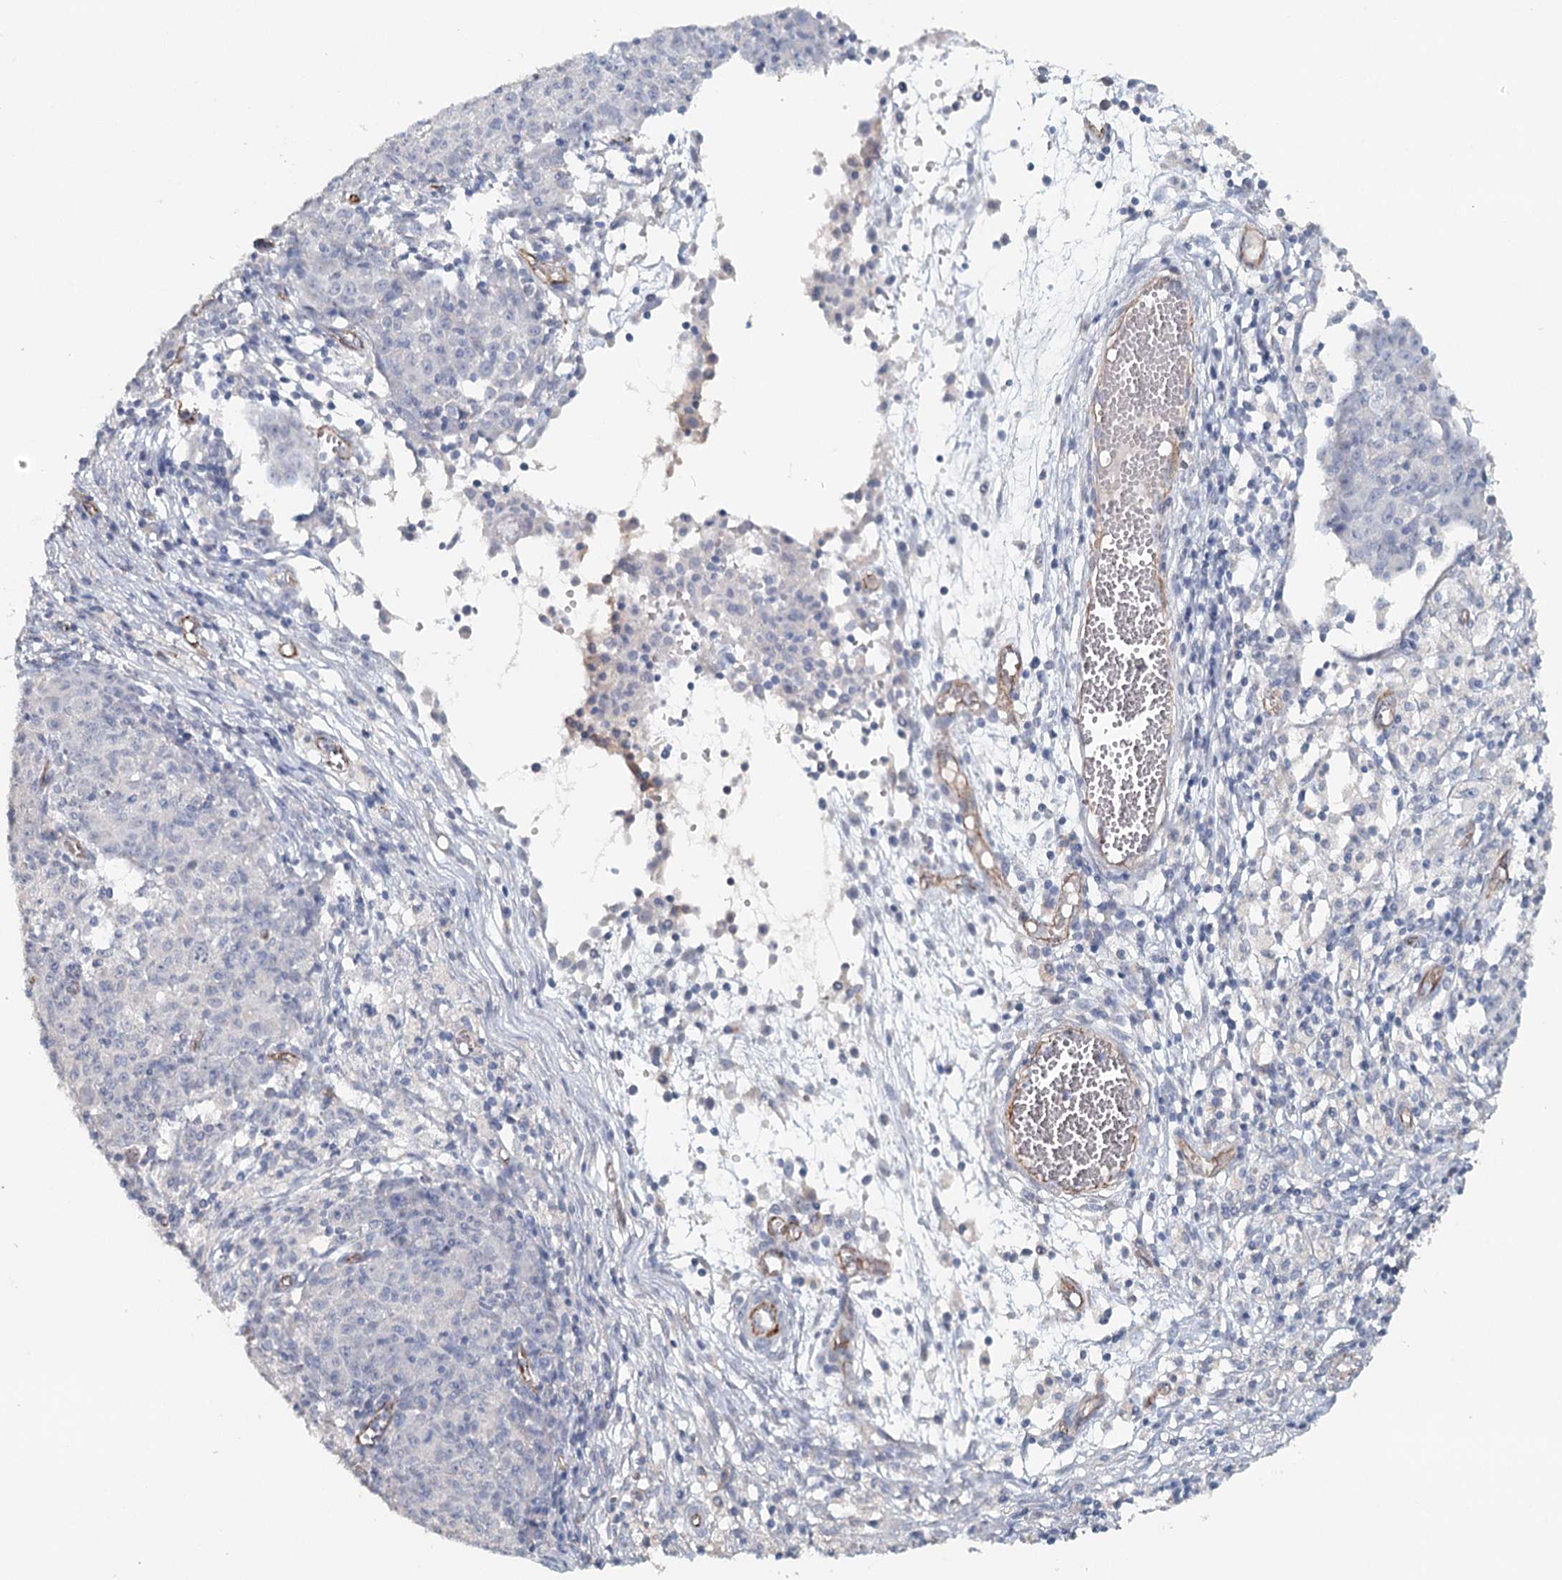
{"staining": {"intensity": "negative", "quantity": "none", "location": "none"}, "tissue": "ovarian cancer", "cell_type": "Tumor cells", "image_type": "cancer", "snomed": [{"axis": "morphology", "description": "Carcinoma, endometroid"}, {"axis": "topography", "description": "Ovary"}], "caption": "Tumor cells show no significant positivity in endometroid carcinoma (ovarian).", "gene": "SYNPO", "patient": {"sex": "female", "age": 42}}